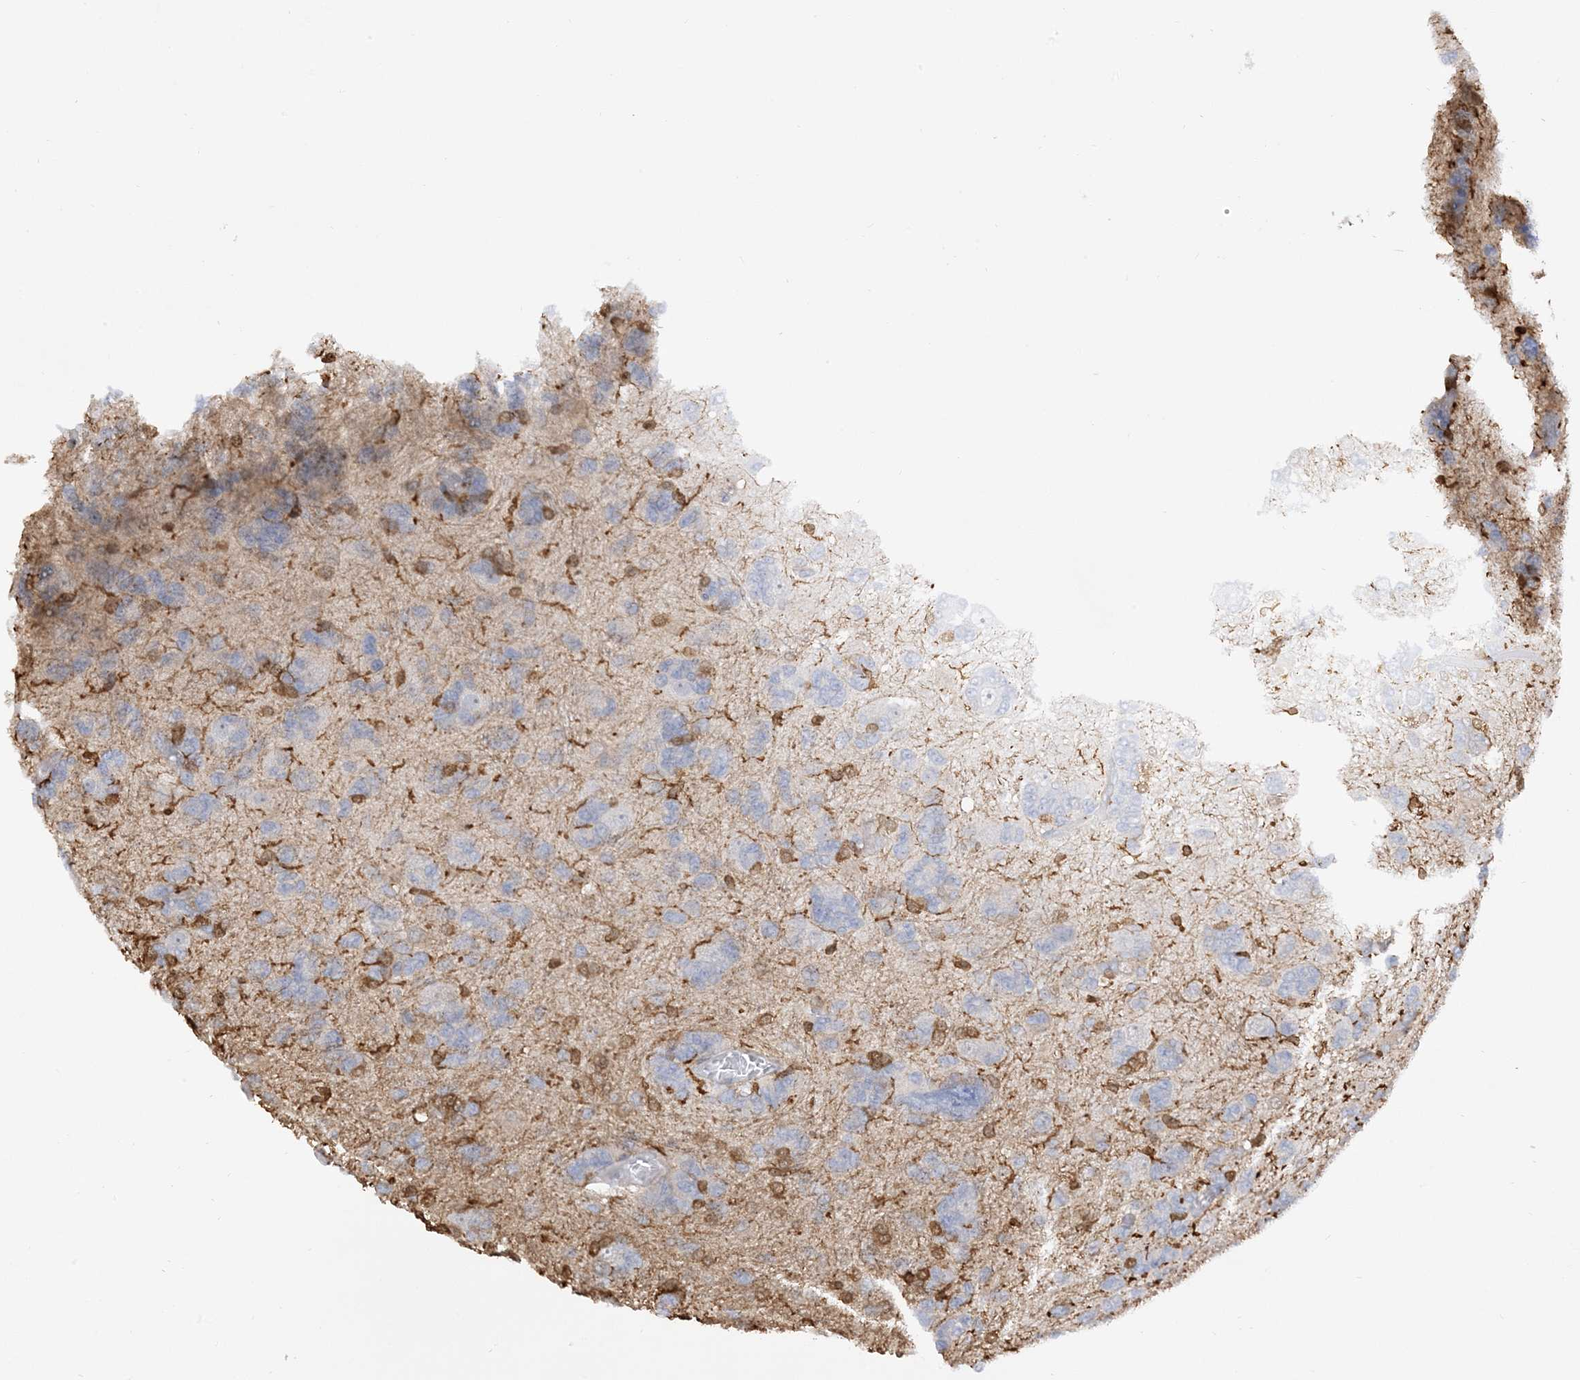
{"staining": {"intensity": "negative", "quantity": "none", "location": "none"}, "tissue": "glioma", "cell_type": "Tumor cells", "image_type": "cancer", "snomed": [{"axis": "morphology", "description": "Glioma, malignant, High grade"}, {"axis": "topography", "description": "Brain"}], "caption": "Tumor cells are negative for protein expression in human glioma.", "gene": "PHACTR2", "patient": {"sex": "female", "age": 59}}